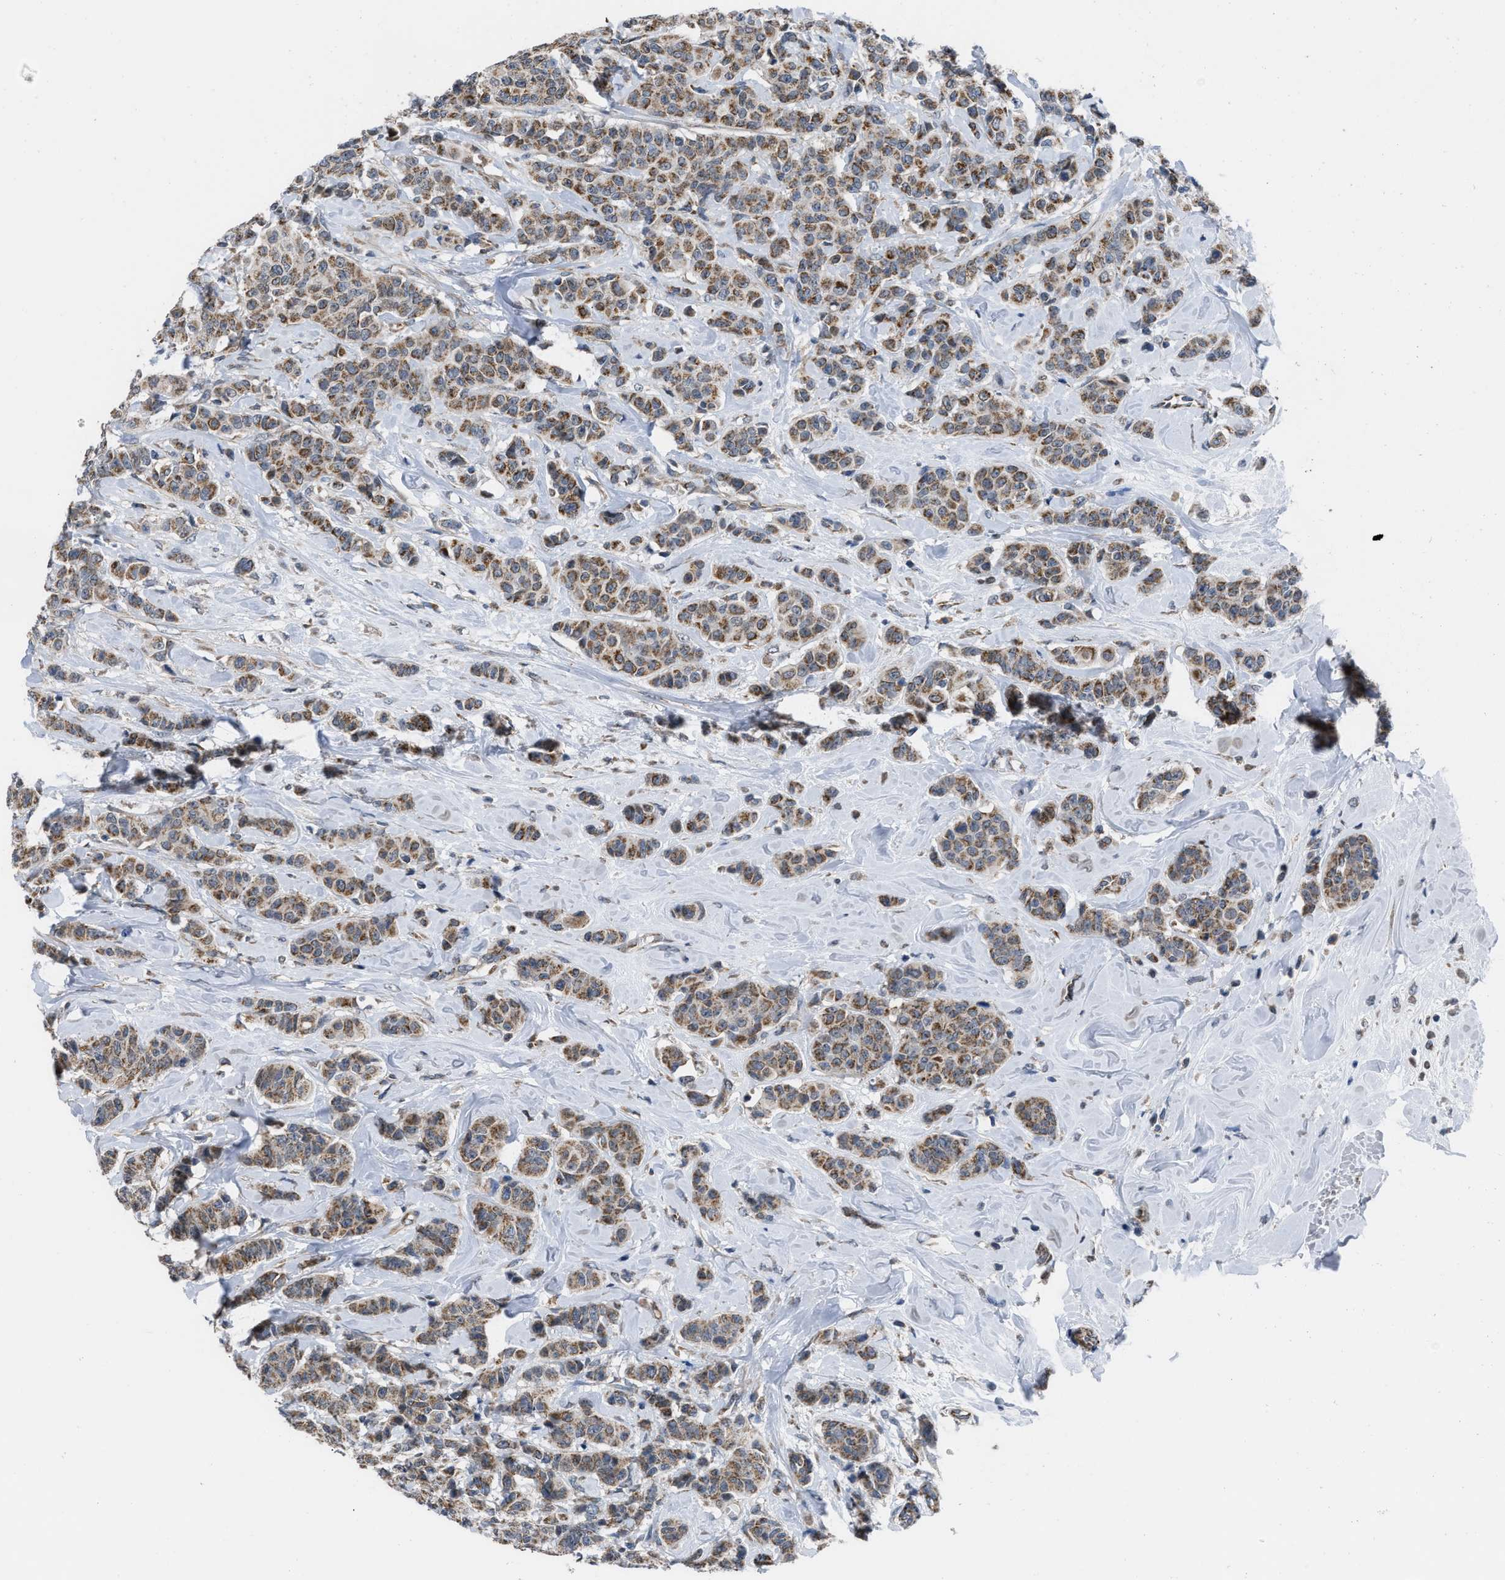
{"staining": {"intensity": "strong", "quantity": ">75%", "location": "cytoplasmic/membranous"}, "tissue": "breast cancer", "cell_type": "Tumor cells", "image_type": "cancer", "snomed": [{"axis": "morphology", "description": "Normal tissue, NOS"}, {"axis": "morphology", "description": "Duct carcinoma"}, {"axis": "topography", "description": "Breast"}], "caption": "Immunohistochemical staining of human breast cancer (invasive ductal carcinoma) displays high levels of strong cytoplasmic/membranous protein staining in about >75% of tumor cells.", "gene": "AKAP1", "patient": {"sex": "female", "age": 40}}